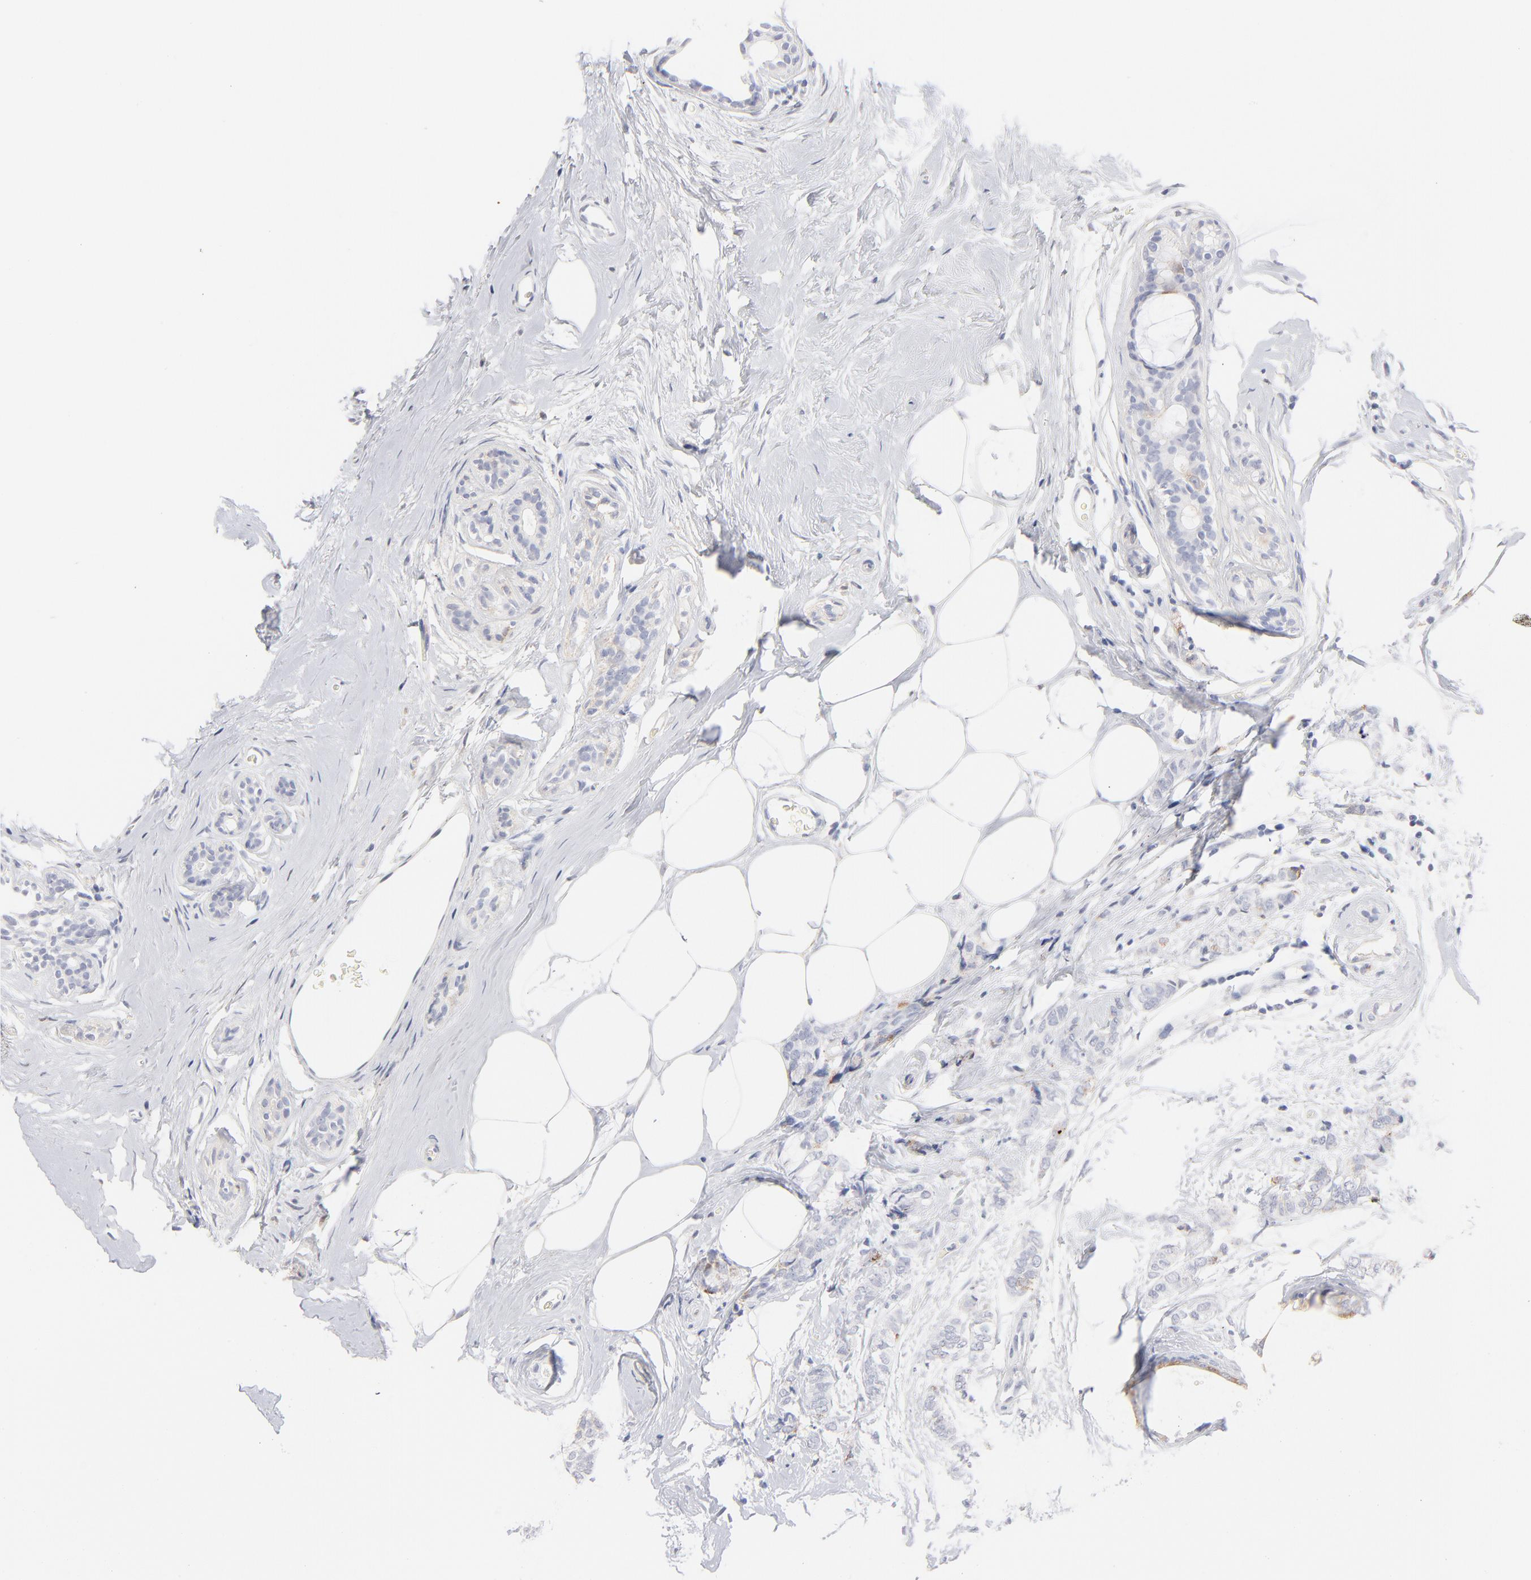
{"staining": {"intensity": "negative", "quantity": "none", "location": "none"}, "tissue": "breast cancer", "cell_type": "Tumor cells", "image_type": "cancer", "snomed": [{"axis": "morphology", "description": "Lobular carcinoma"}, {"axis": "topography", "description": "Breast"}], "caption": "IHC micrograph of breast cancer stained for a protein (brown), which shows no expression in tumor cells.", "gene": "MID1", "patient": {"sex": "female", "age": 60}}